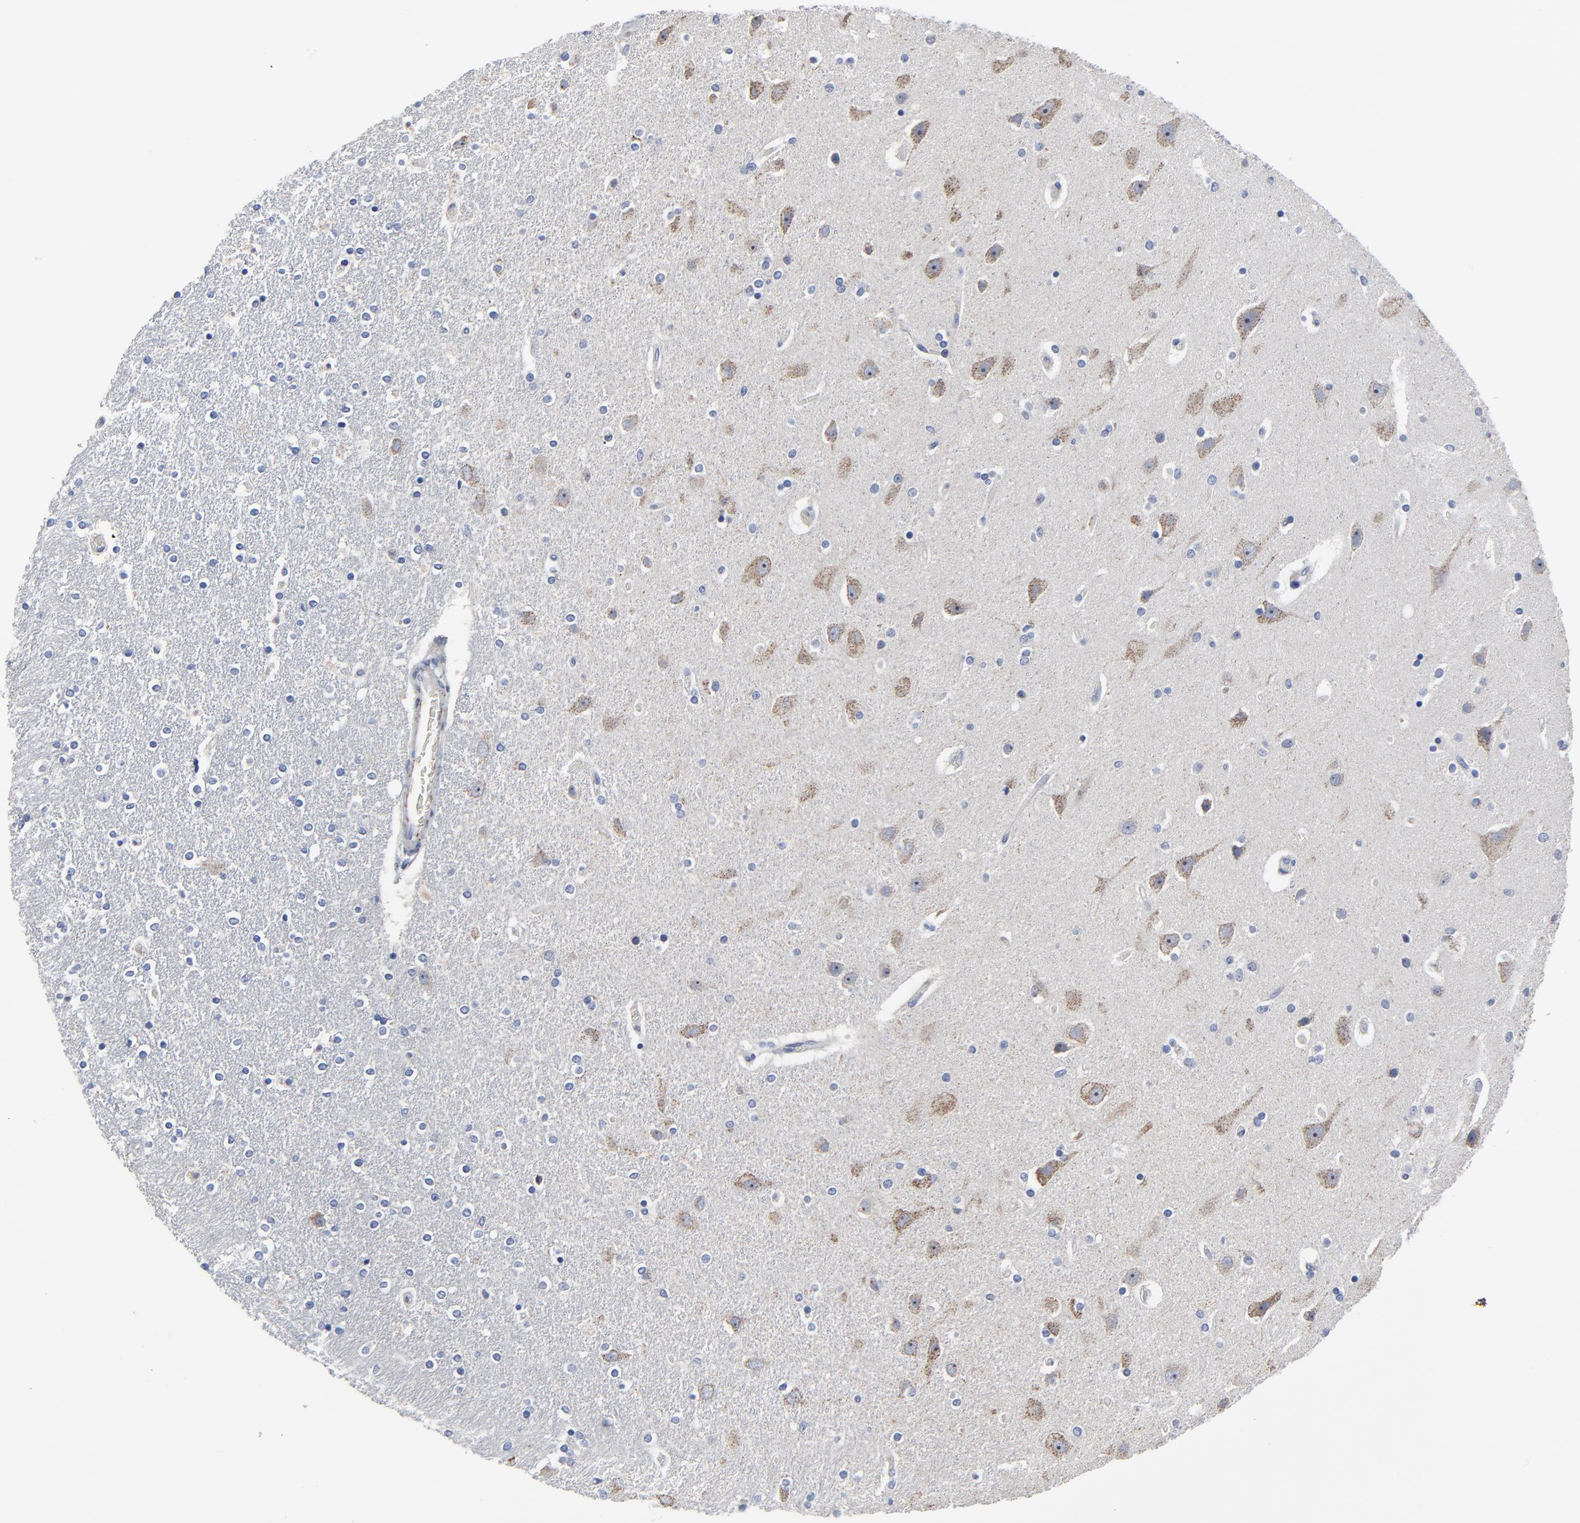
{"staining": {"intensity": "negative", "quantity": "none", "location": "none"}, "tissue": "caudate", "cell_type": "Glial cells", "image_type": "normal", "snomed": [{"axis": "morphology", "description": "Normal tissue, NOS"}, {"axis": "topography", "description": "Lateral ventricle wall"}], "caption": "Protein analysis of unremarkable caudate shows no significant staining in glial cells.", "gene": "DHRSX", "patient": {"sex": "female", "age": 54}}